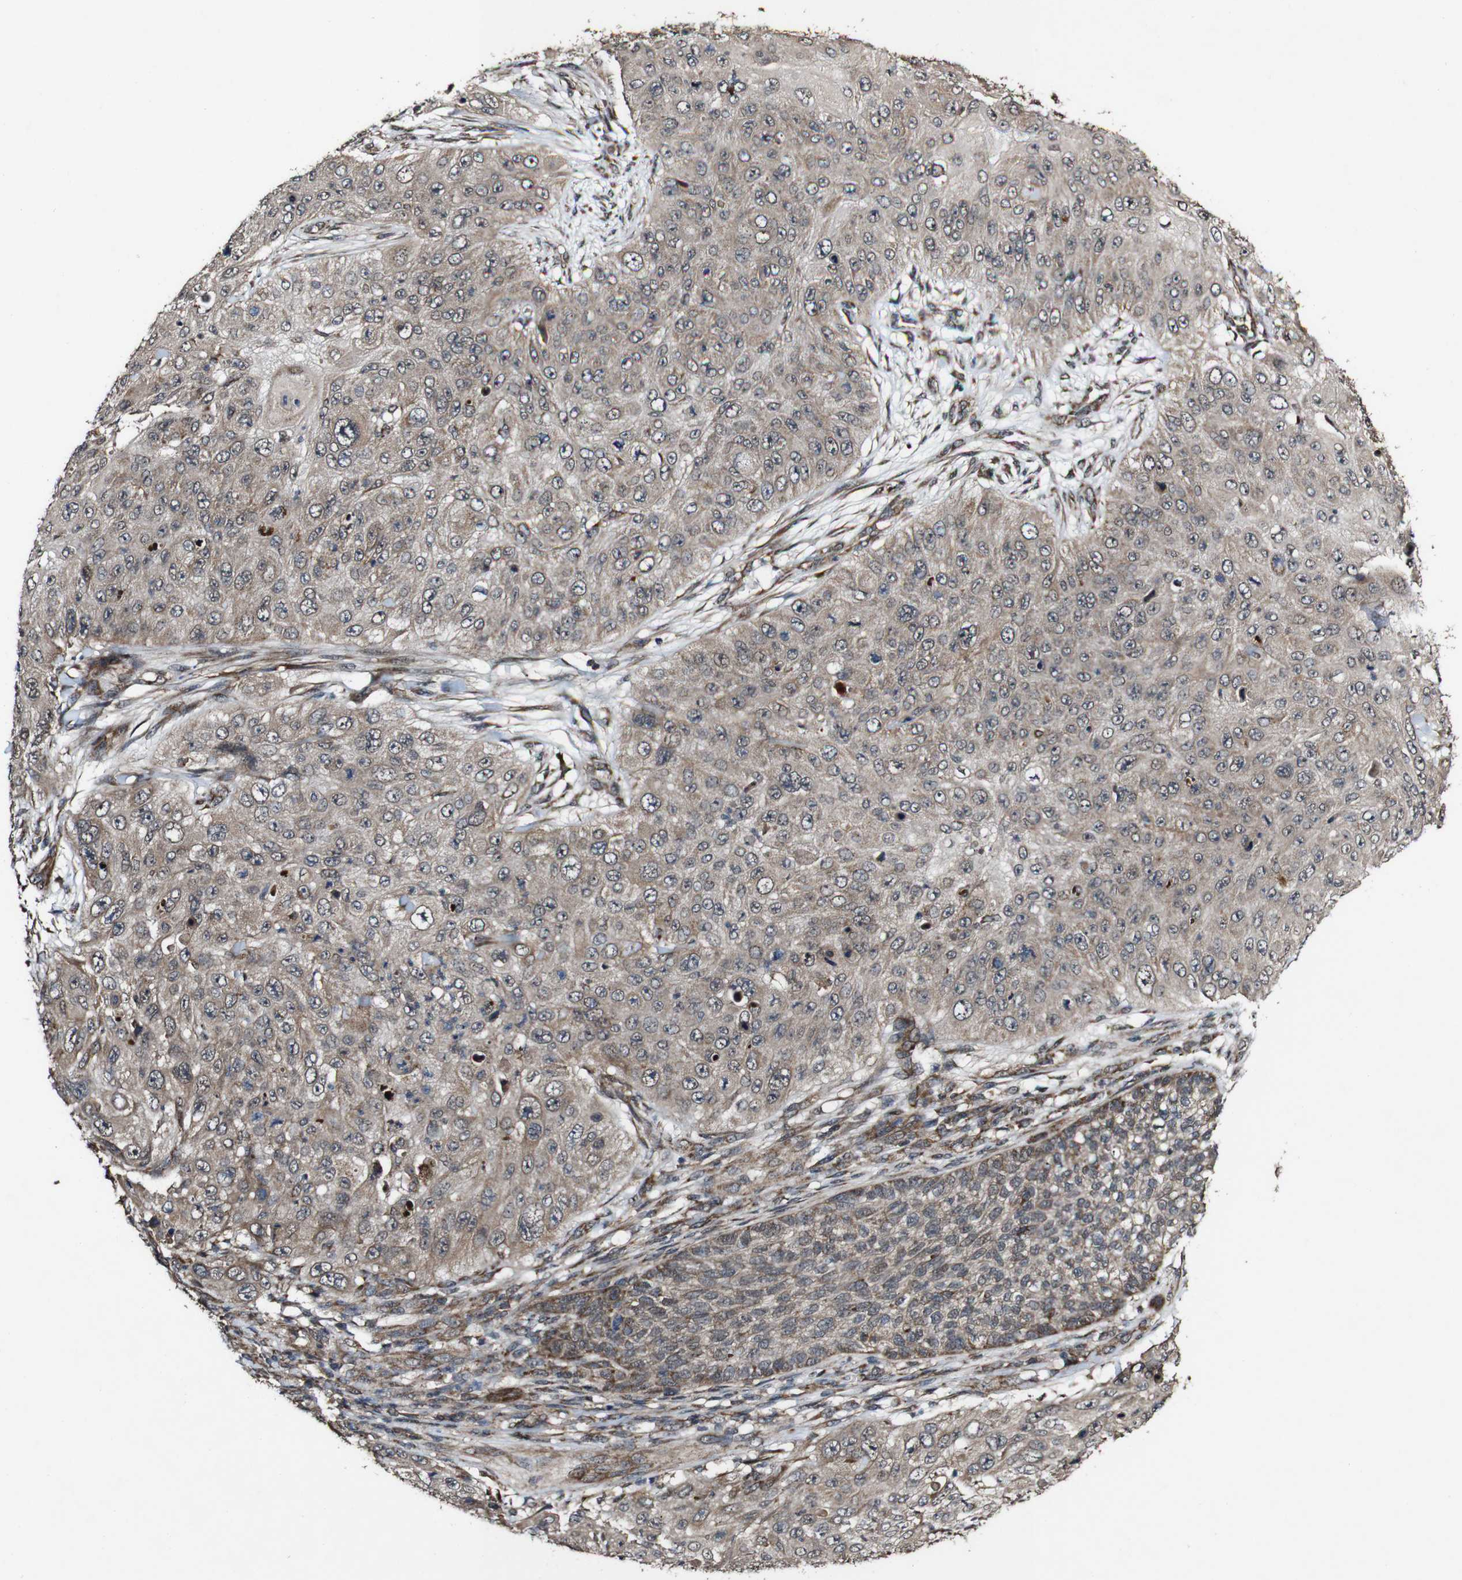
{"staining": {"intensity": "moderate", "quantity": ">75%", "location": "cytoplasmic/membranous"}, "tissue": "skin cancer", "cell_type": "Tumor cells", "image_type": "cancer", "snomed": [{"axis": "morphology", "description": "Squamous cell carcinoma, NOS"}, {"axis": "topography", "description": "Skin"}], "caption": "A photomicrograph showing moderate cytoplasmic/membranous expression in about >75% of tumor cells in squamous cell carcinoma (skin), as visualized by brown immunohistochemical staining.", "gene": "BTN3A3", "patient": {"sex": "female", "age": 57}}